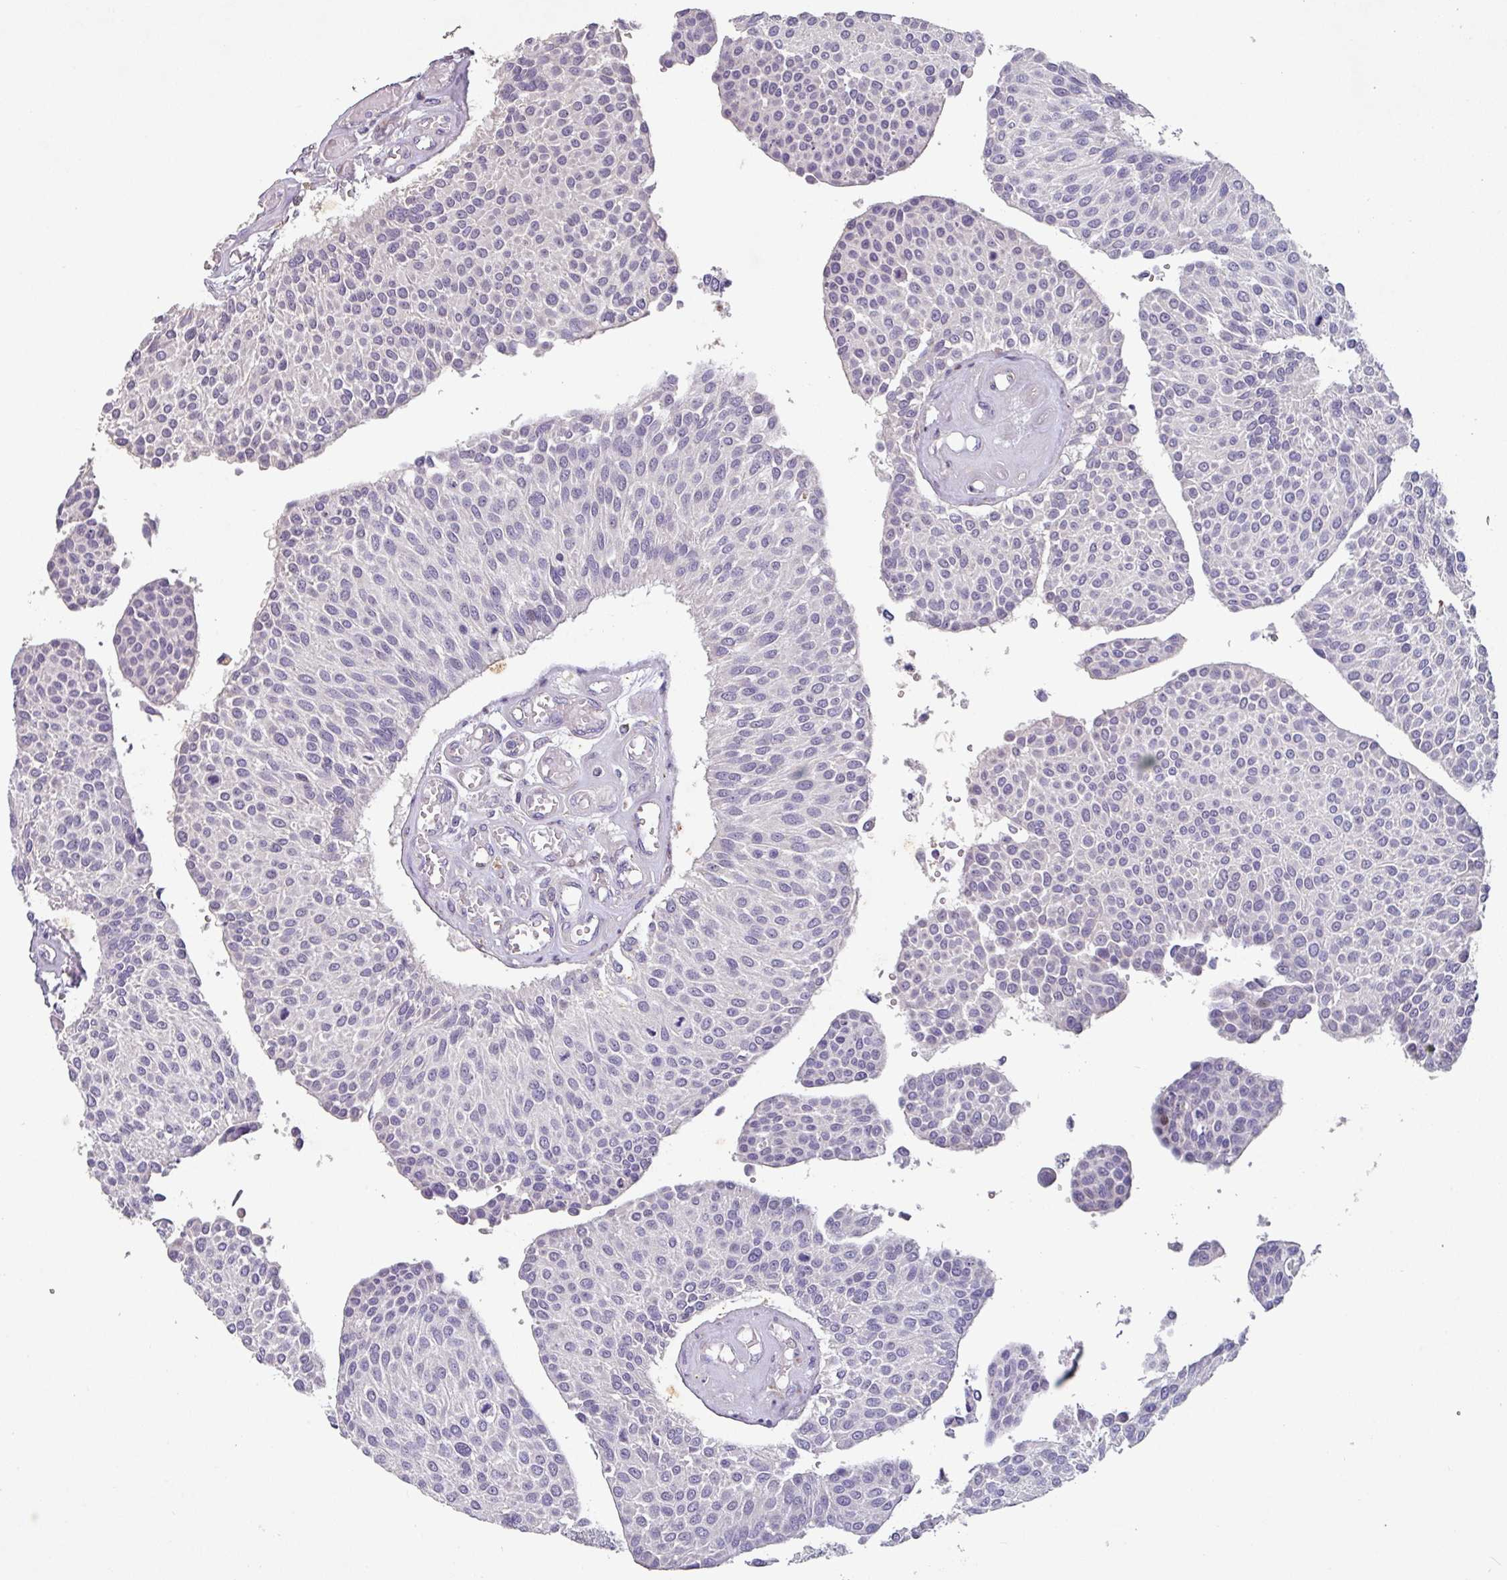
{"staining": {"intensity": "negative", "quantity": "none", "location": "none"}, "tissue": "urothelial cancer", "cell_type": "Tumor cells", "image_type": "cancer", "snomed": [{"axis": "morphology", "description": "Urothelial carcinoma, NOS"}, {"axis": "topography", "description": "Urinary bladder"}], "caption": "Urothelial cancer stained for a protein using immunohistochemistry (IHC) displays no positivity tumor cells.", "gene": "KLHL3", "patient": {"sex": "male", "age": 55}}